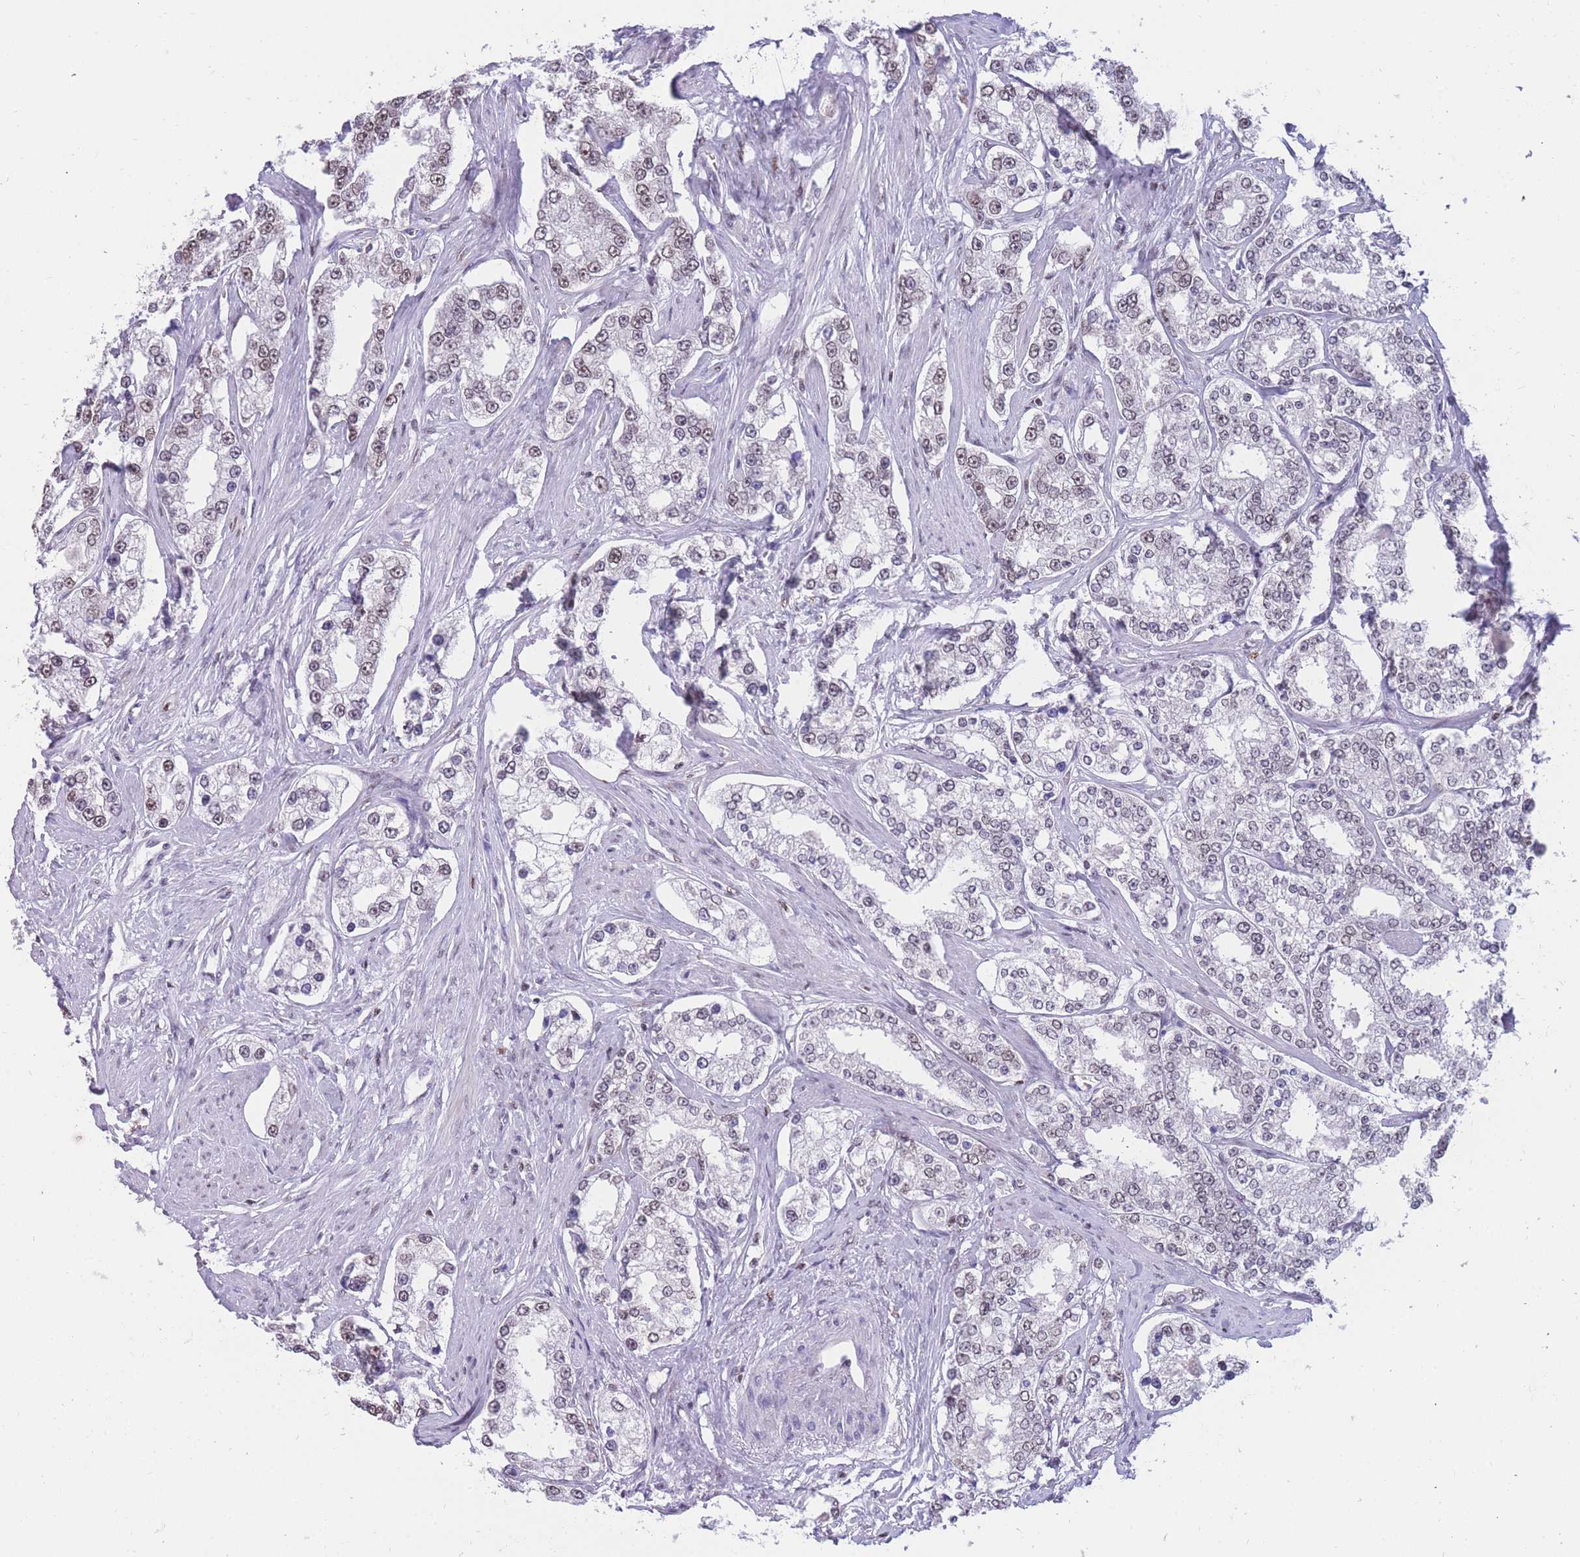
{"staining": {"intensity": "weak", "quantity": "<25%", "location": "nuclear"}, "tissue": "prostate cancer", "cell_type": "Tumor cells", "image_type": "cancer", "snomed": [{"axis": "morphology", "description": "Normal tissue, NOS"}, {"axis": "morphology", "description": "Adenocarcinoma, High grade"}, {"axis": "topography", "description": "Prostate"}], "caption": "The histopathology image displays no significant positivity in tumor cells of prostate high-grade adenocarcinoma.", "gene": "HMGN1", "patient": {"sex": "male", "age": 83}}